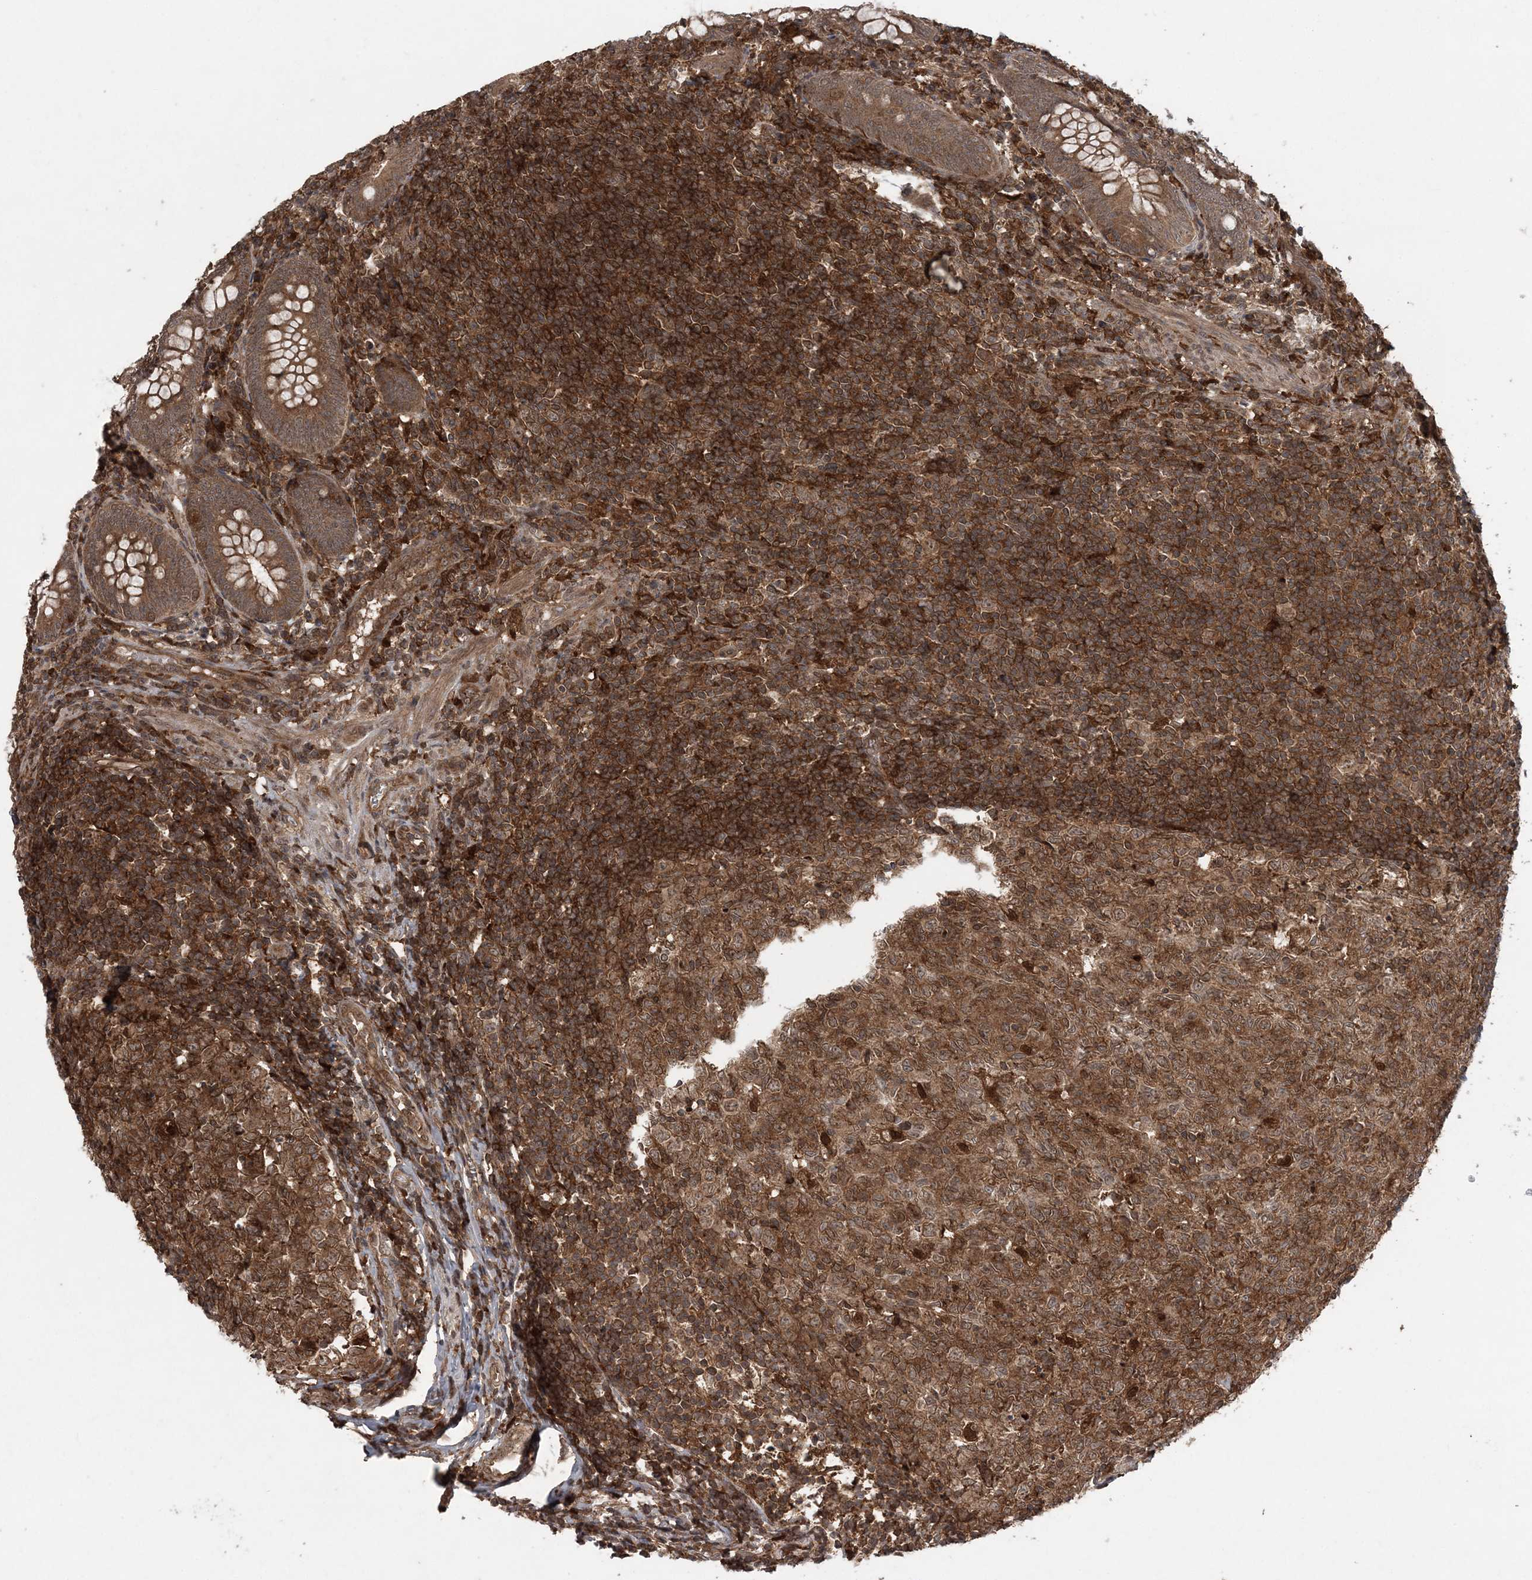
{"staining": {"intensity": "moderate", "quantity": ">75%", "location": "cytoplasmic/membranous"}, "tissue": "appendix", "cell_type": "Glandular cells", "image_type": "normal", "snomed": [{"axis": "morphology", "description": "Normal tissue, NOS"}, {"axis": "topography", "description": "Appendix"}], "caption": "IHC image of benign appendix: human appendix stained using immunohistochemistry reveals medium levels of moderate protein expression localized specifically in the cytoplasmic/membranous of glandular cells, appearing as a cytoplasmic/membranous brown color.", "gene": "LACC1", "patient": {"sex": "male", "age": 14}}